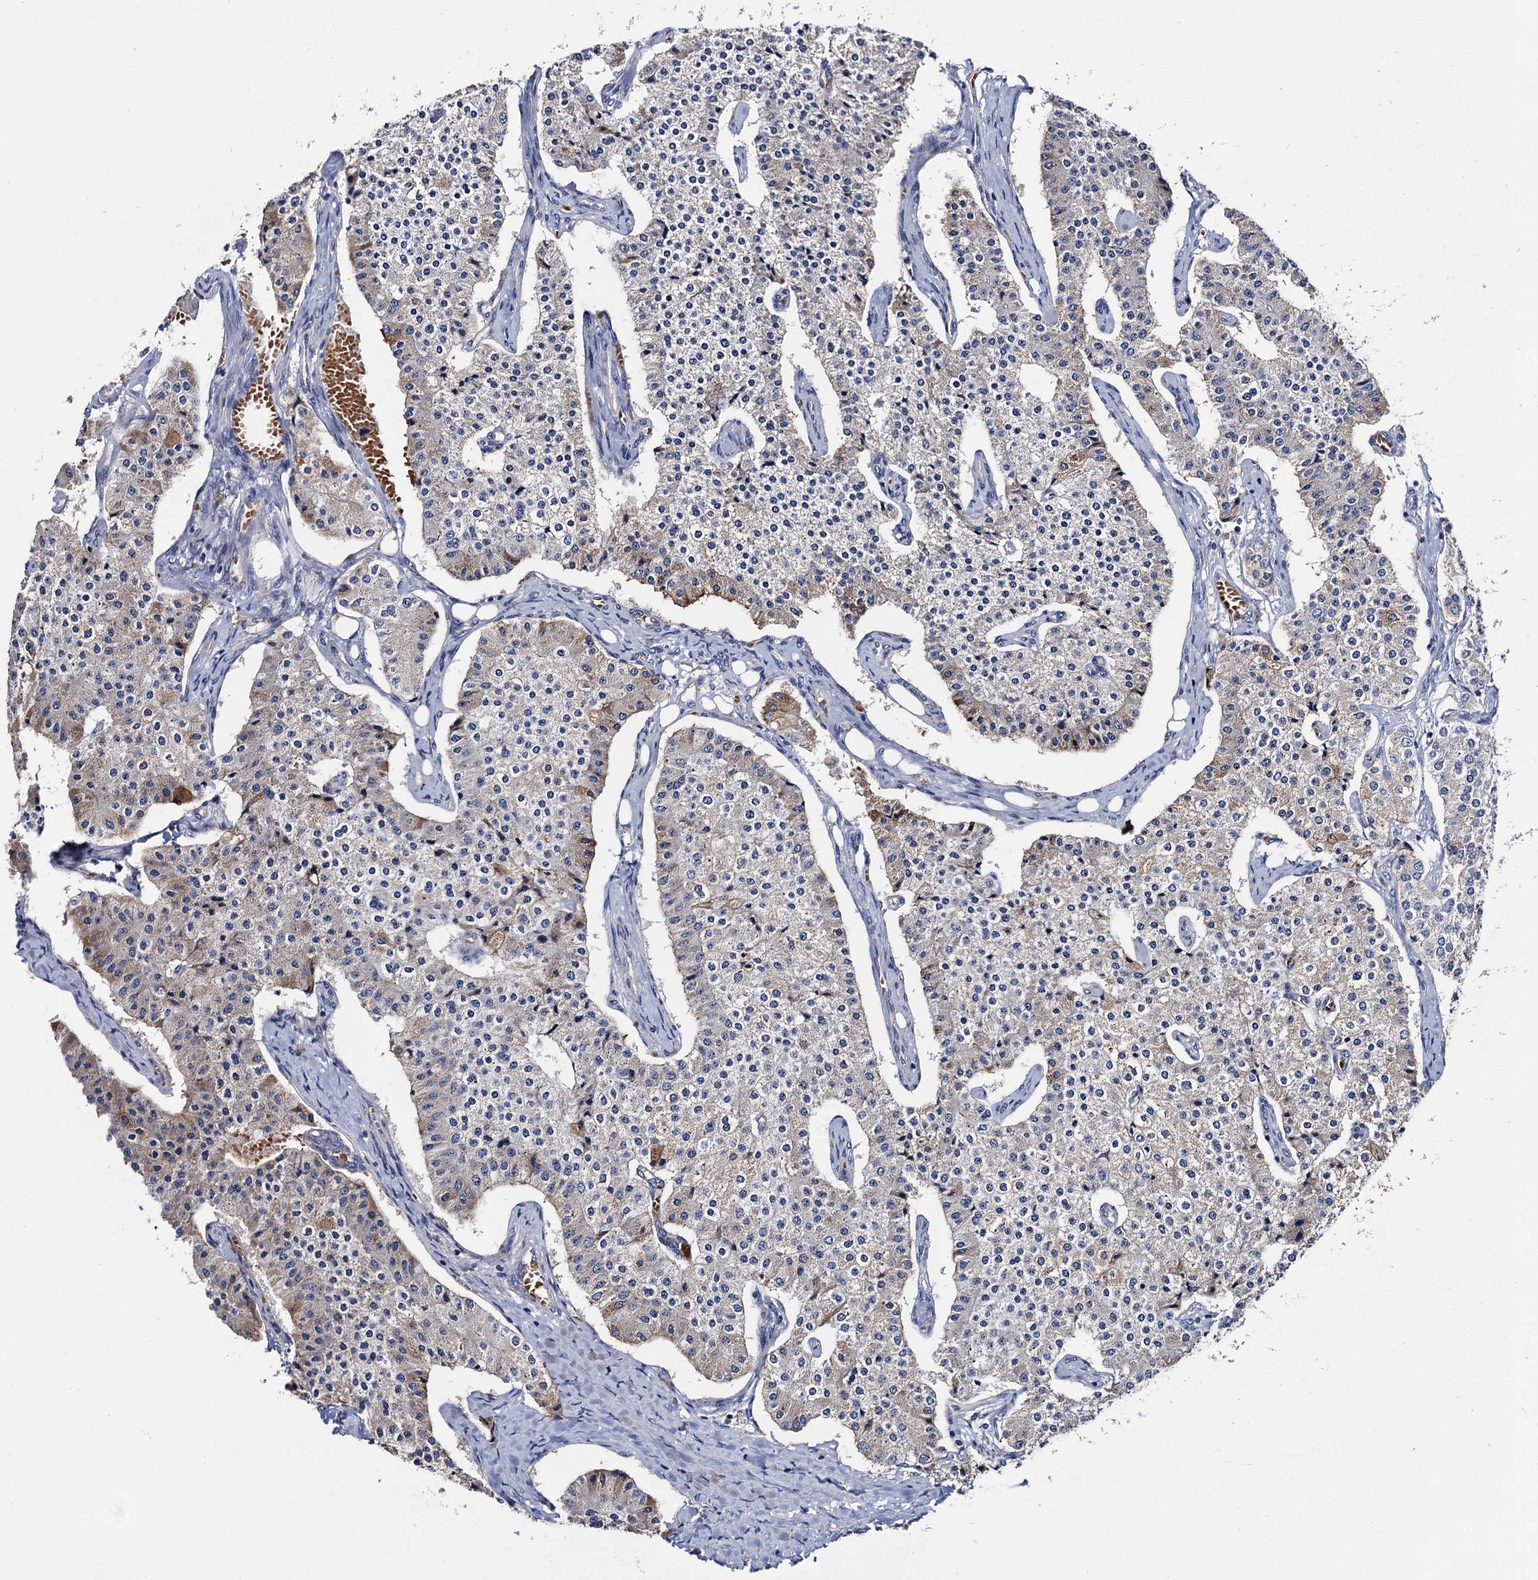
{"staining": {"intensity": "weak", "quantity": "<25%", "location": "cytoplasmic/membranous"}, "tissue": "carcinoid", "cell_type": "Tumor cells", "image_type": "cancer", "snomed": [{"axis": "morphology", "description": "Carcinoid, malignant, NOS"}, {"axis": "topography", "description": "Colon"}], "caption": "Immunohistochemistry (IHC) of carcinoid shows no positivity in tumor cells.", "gene": "TRMT112", "patient": {"sex": "female", "age": 52}}